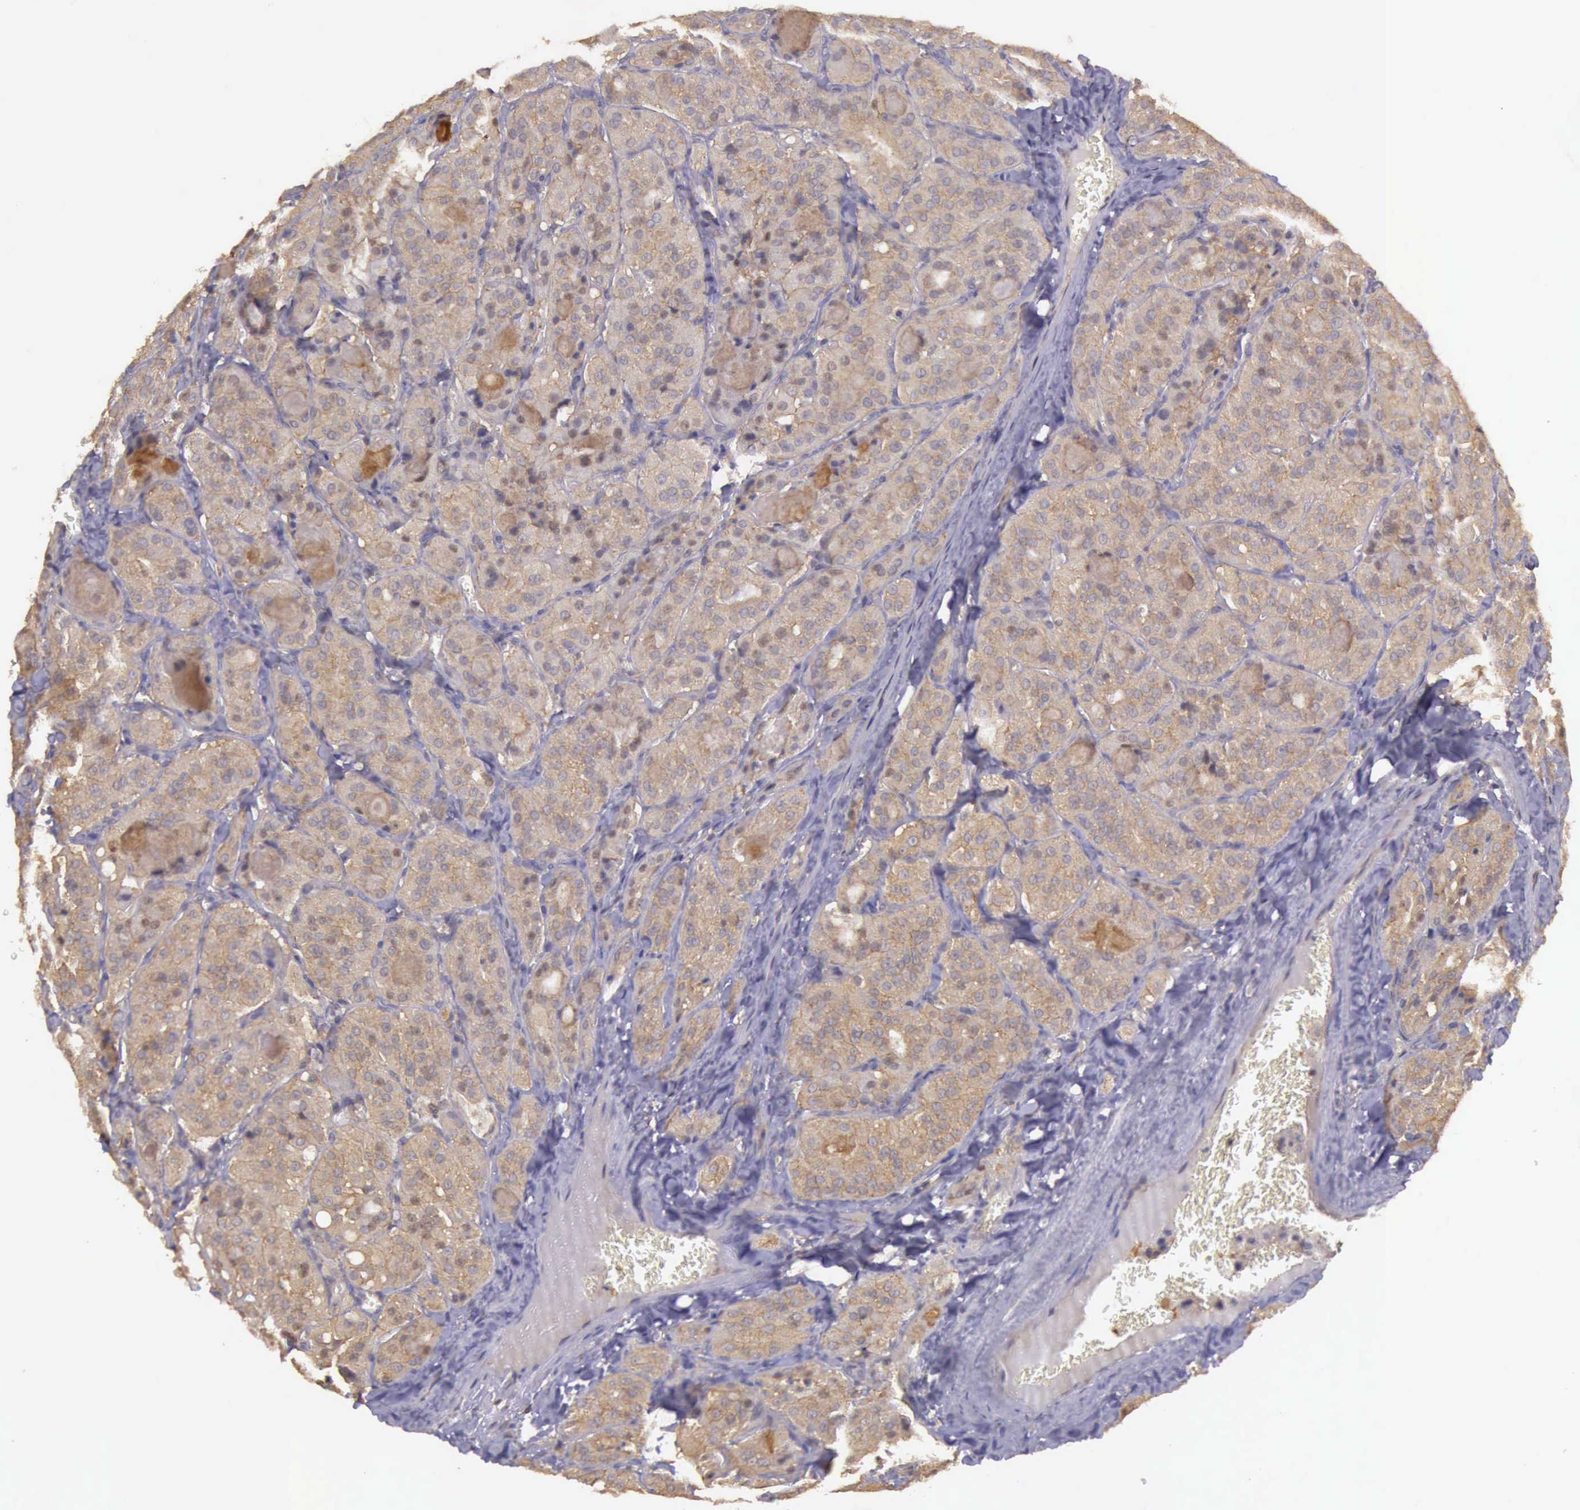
{"staining": {"intensity": "moderate", "quantity": ">75%", "location": "cytoplasmic/membranous"}, "tissue": "thyroid cancer", "cell_type": "Tumor cells", "image_type": "cancer", "snomed": [{"axis": "morphology", "description": "Carcinoma, NOS"}, {"axis": "topography", "description": "Thyroid gland"}], "caption": "Thyroid cancer stained with DAB (3,3'-diaminobenzidine) immunohistochemistry (IHC) reveals medium levels of moderate cytoplasmic/membranous staining in about >75% of tumor cells.", "gene": "EIF5", "patient": {"sex": "male", "age": 76}}